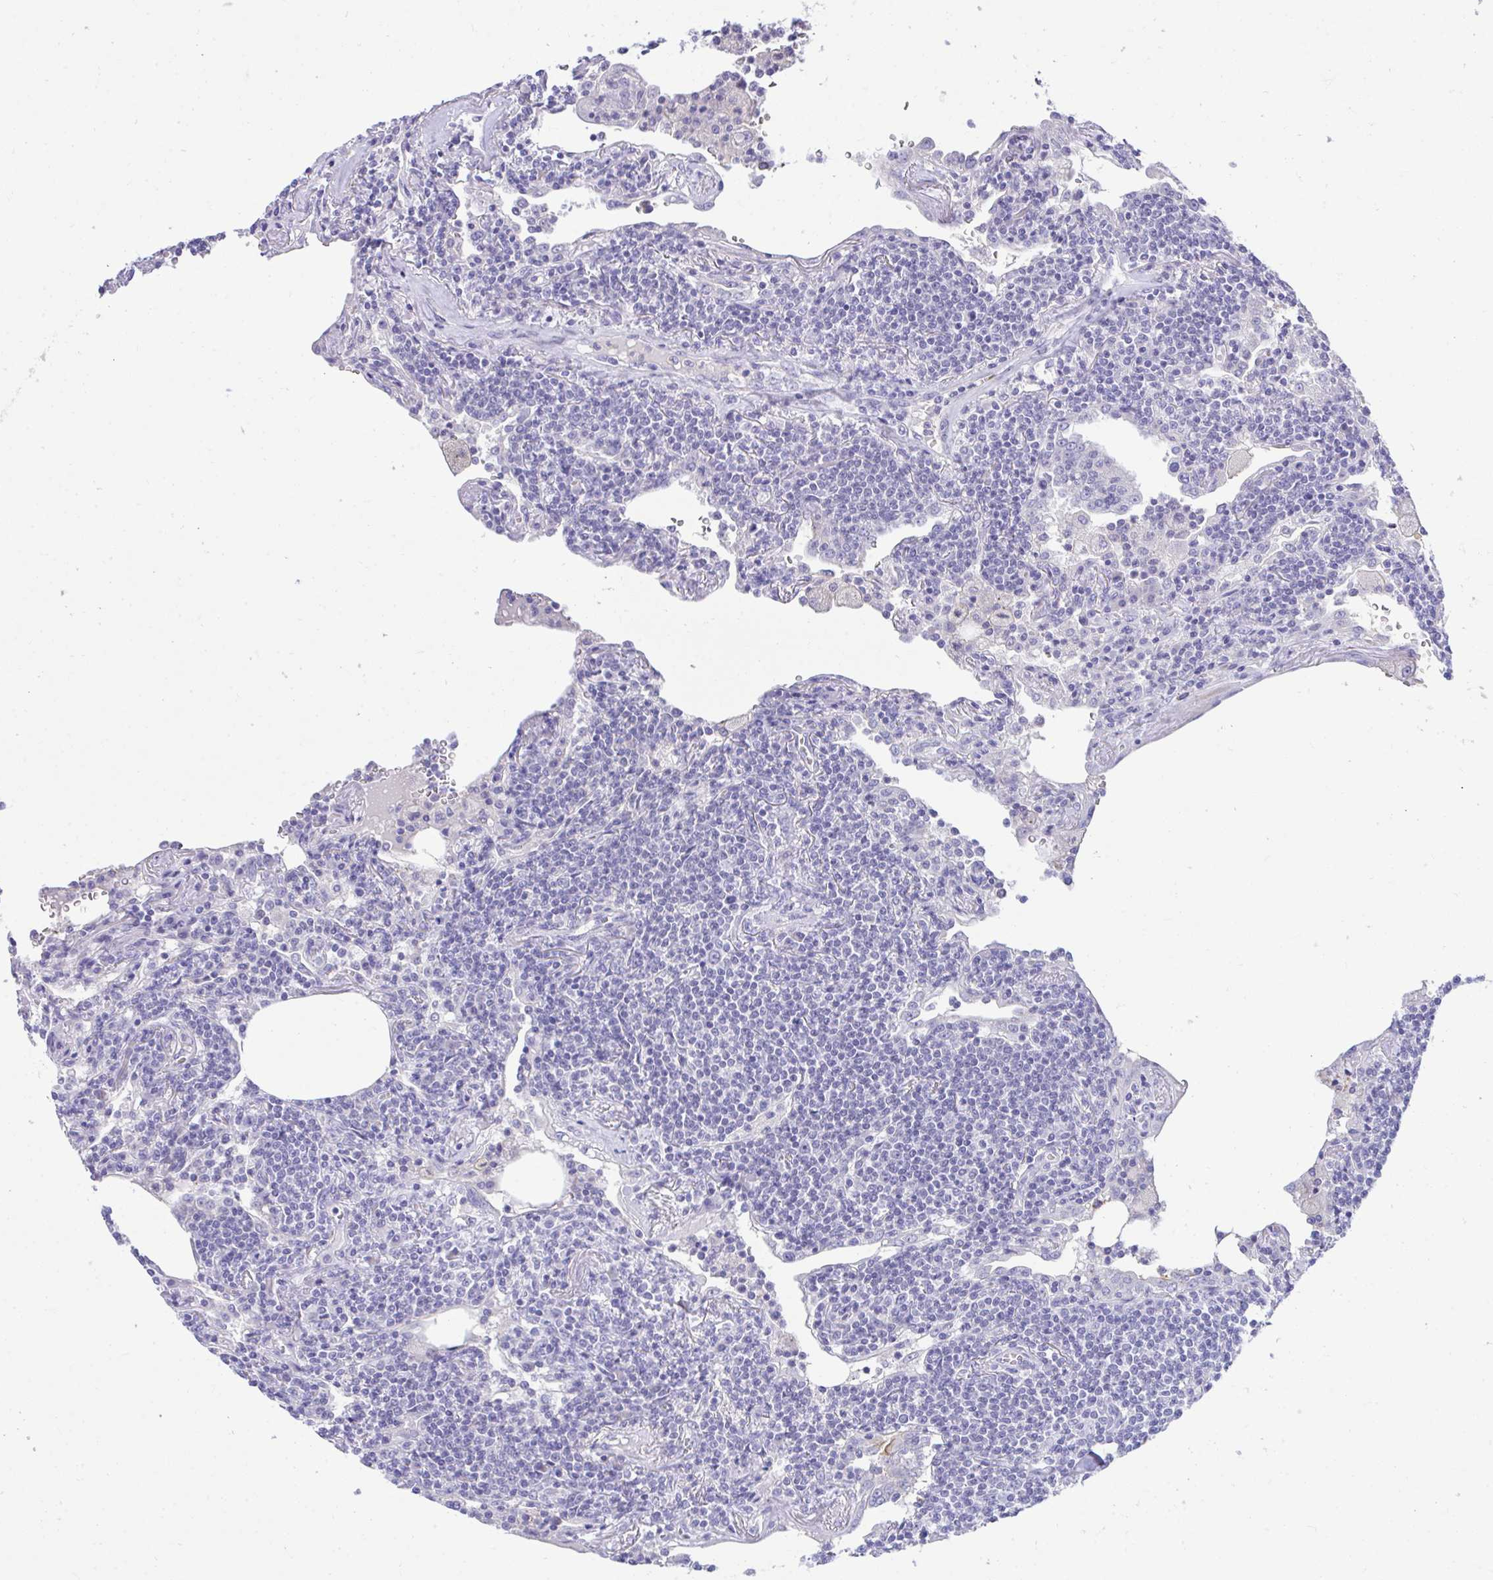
{"staining": {"intensity": "negative", "quantity": "none", "location": "none"}, "tissue": "lymphoma", "cell_type": "Tumor cells", "image_type": "cancer", "snomed": [{"axis": "morphology", "description": "Malignant lymphoma, non-Hodgkin's type, Low grade"}, {"axis": "topography", "description": "Lung"}], "caption": "Micrograph shows no protein staining in tumor cells of lymphoma tissue. (Brightfield microscopy of DAB (3,3'-diaminobenzidine) immunohistochemistry at high magnification).", "gene": "PLEKHH1", "patient": {"sex": "female", "age": 71}}